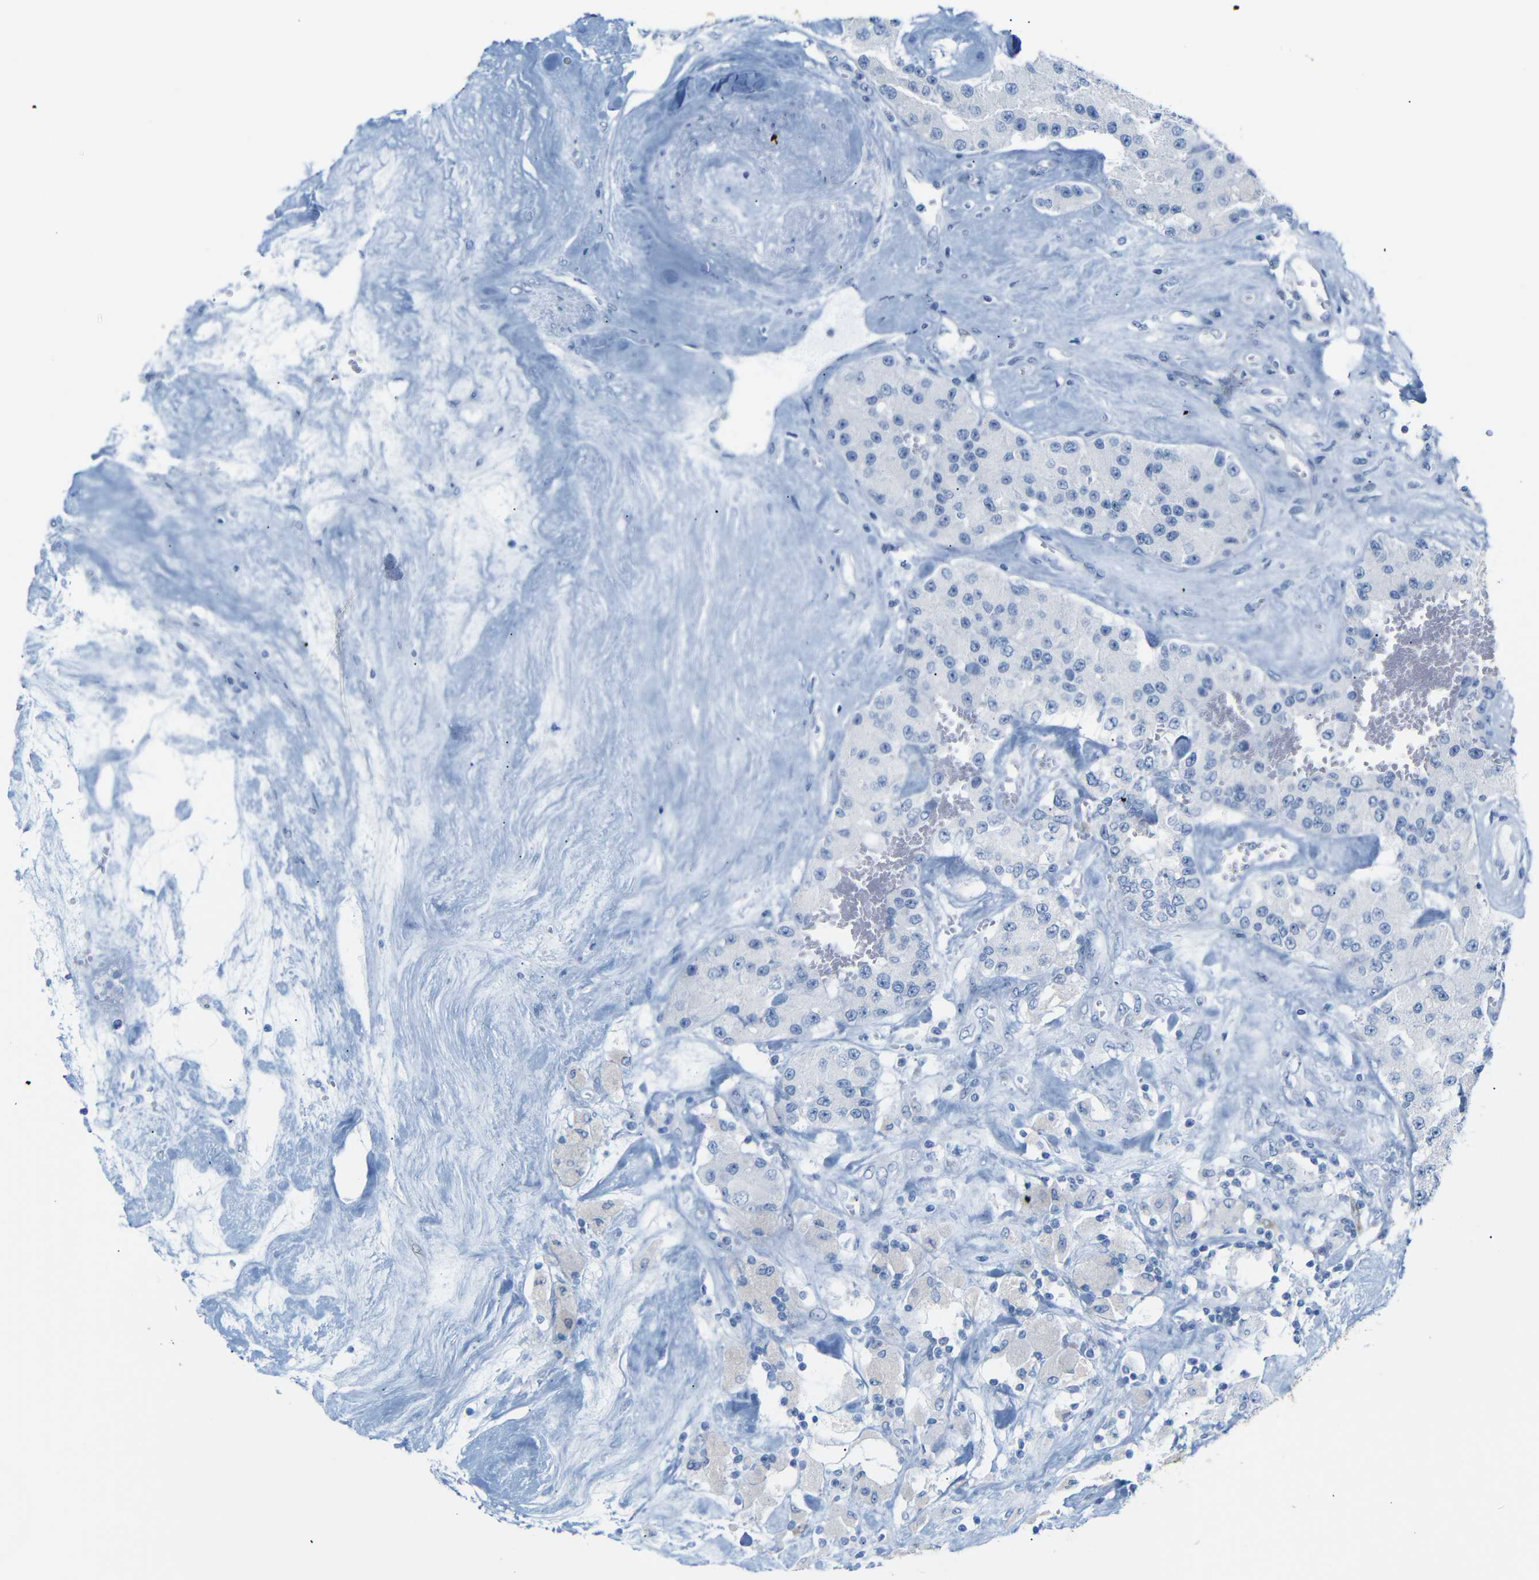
{"staining": {"intensity": "negative", "quantity": "none", "location": "none"}, "tissue": "carcinoid", "cell_type": "Tumor cells", "image_type": "cancer", "snomed": [{"axis": "morphology", "description": "Carcinoid, malignant, NOS"}, {"axis": "topography", "description": "Pancreas"}], "caption": "IHC image of neoplastic tissue: human carcinoid (malignant) stained with DAB reveals no significant protein positivity in tumor cells. The staining is performed using DAB brown chromogen with nuclei counter-stained in using hematoxylin.", "gene": "MT1A", "patient": {"sex": "male", "age": 41}}